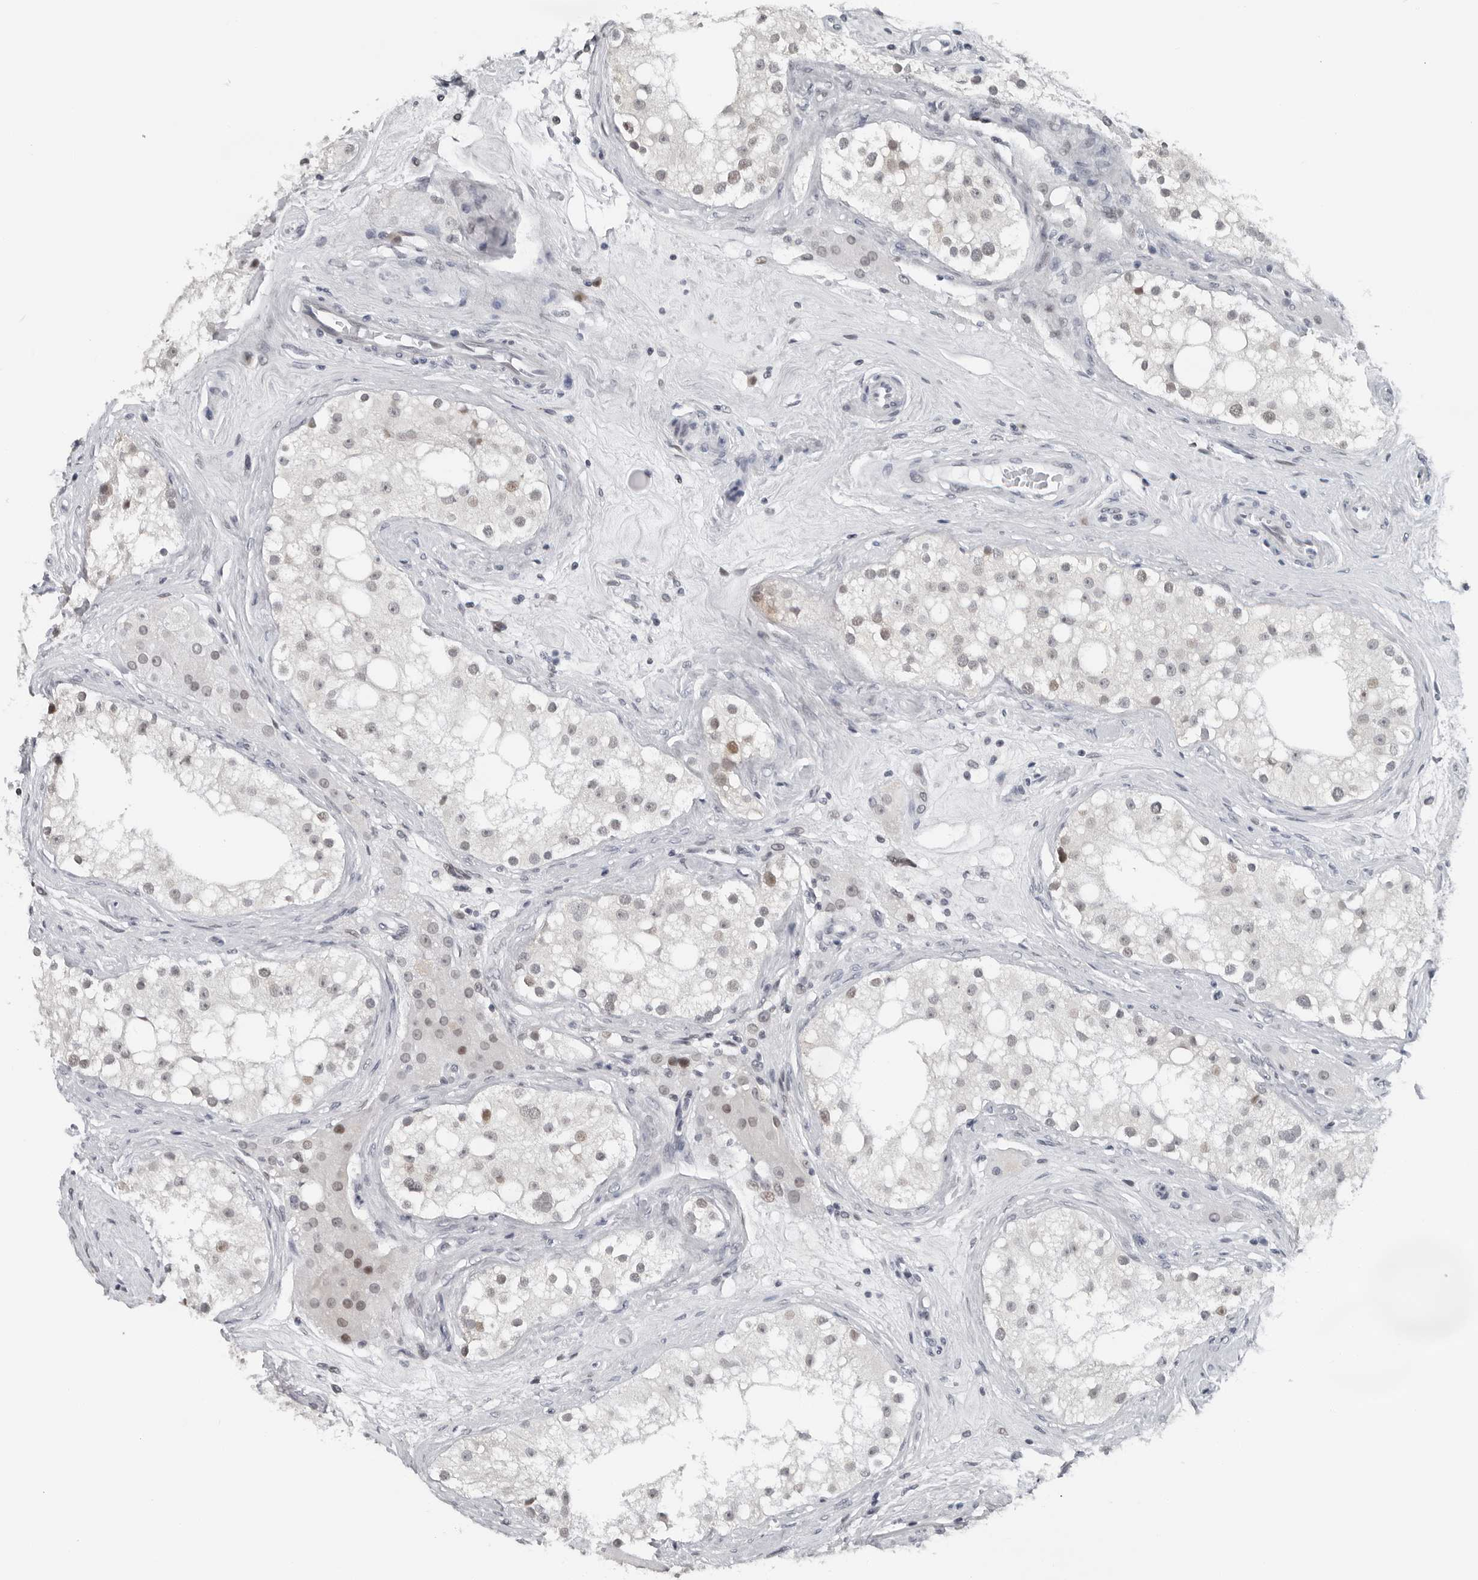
{"staining": {"intensity": "moderate", "quantity": ">75%", "location": "nuclear"}, "tissue": "testis", "cell_type": "Cells in seminiferous ducts", "image_type": "normal", "snomed": [{"axis": "morphology", "description": "Normal tissue, NOS"}, {"axis": "topography", "description": "Testis"}], "caption": "Protein expression analysis of benign testis reveals moderate nuclear staining in about >75% of cells in seminiferous ducts.", "gene": "PPP1R42", "patient": {"sex": "male", "age": 84}}